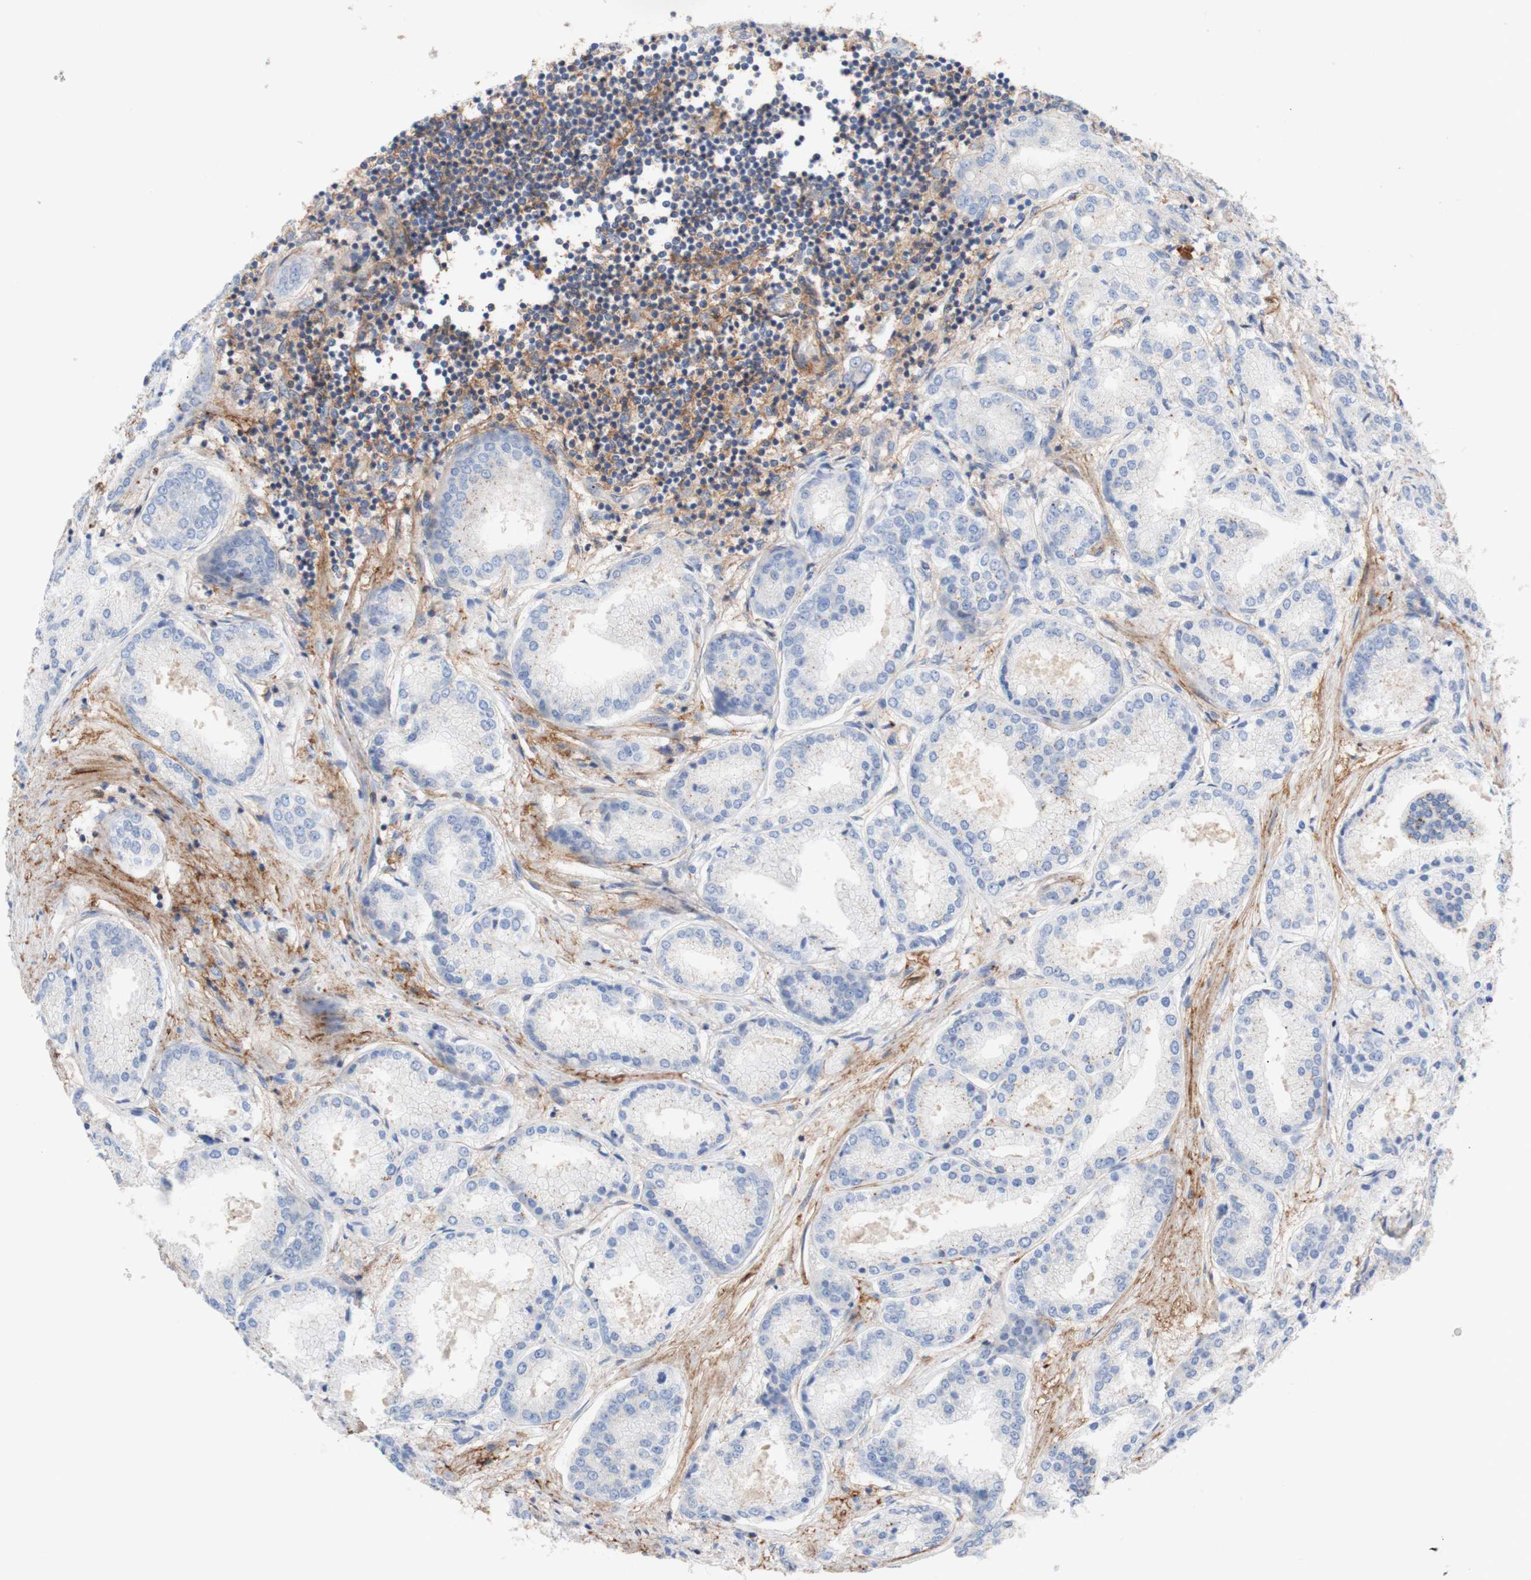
{"staining": {"intensity": "negative", "quantity": "none", "location": "none"}, "tissue": "prostate cancer", "cell_type": "Tumor cells", "image_type": "cancer", "snomed": [{"axis": "morphology", "description": "Adenocarcinoma, High grade"}, {"axis": "topography", "description": "Prostate"}], "caption": "This is a micrograph of immunohistochemistry staining of adenocarcinoma (high-grade) (prostate), which shows no expression in tumor cells.", "gene": "ATP2A3", "patient": {"sex": "male", "age": 59}}